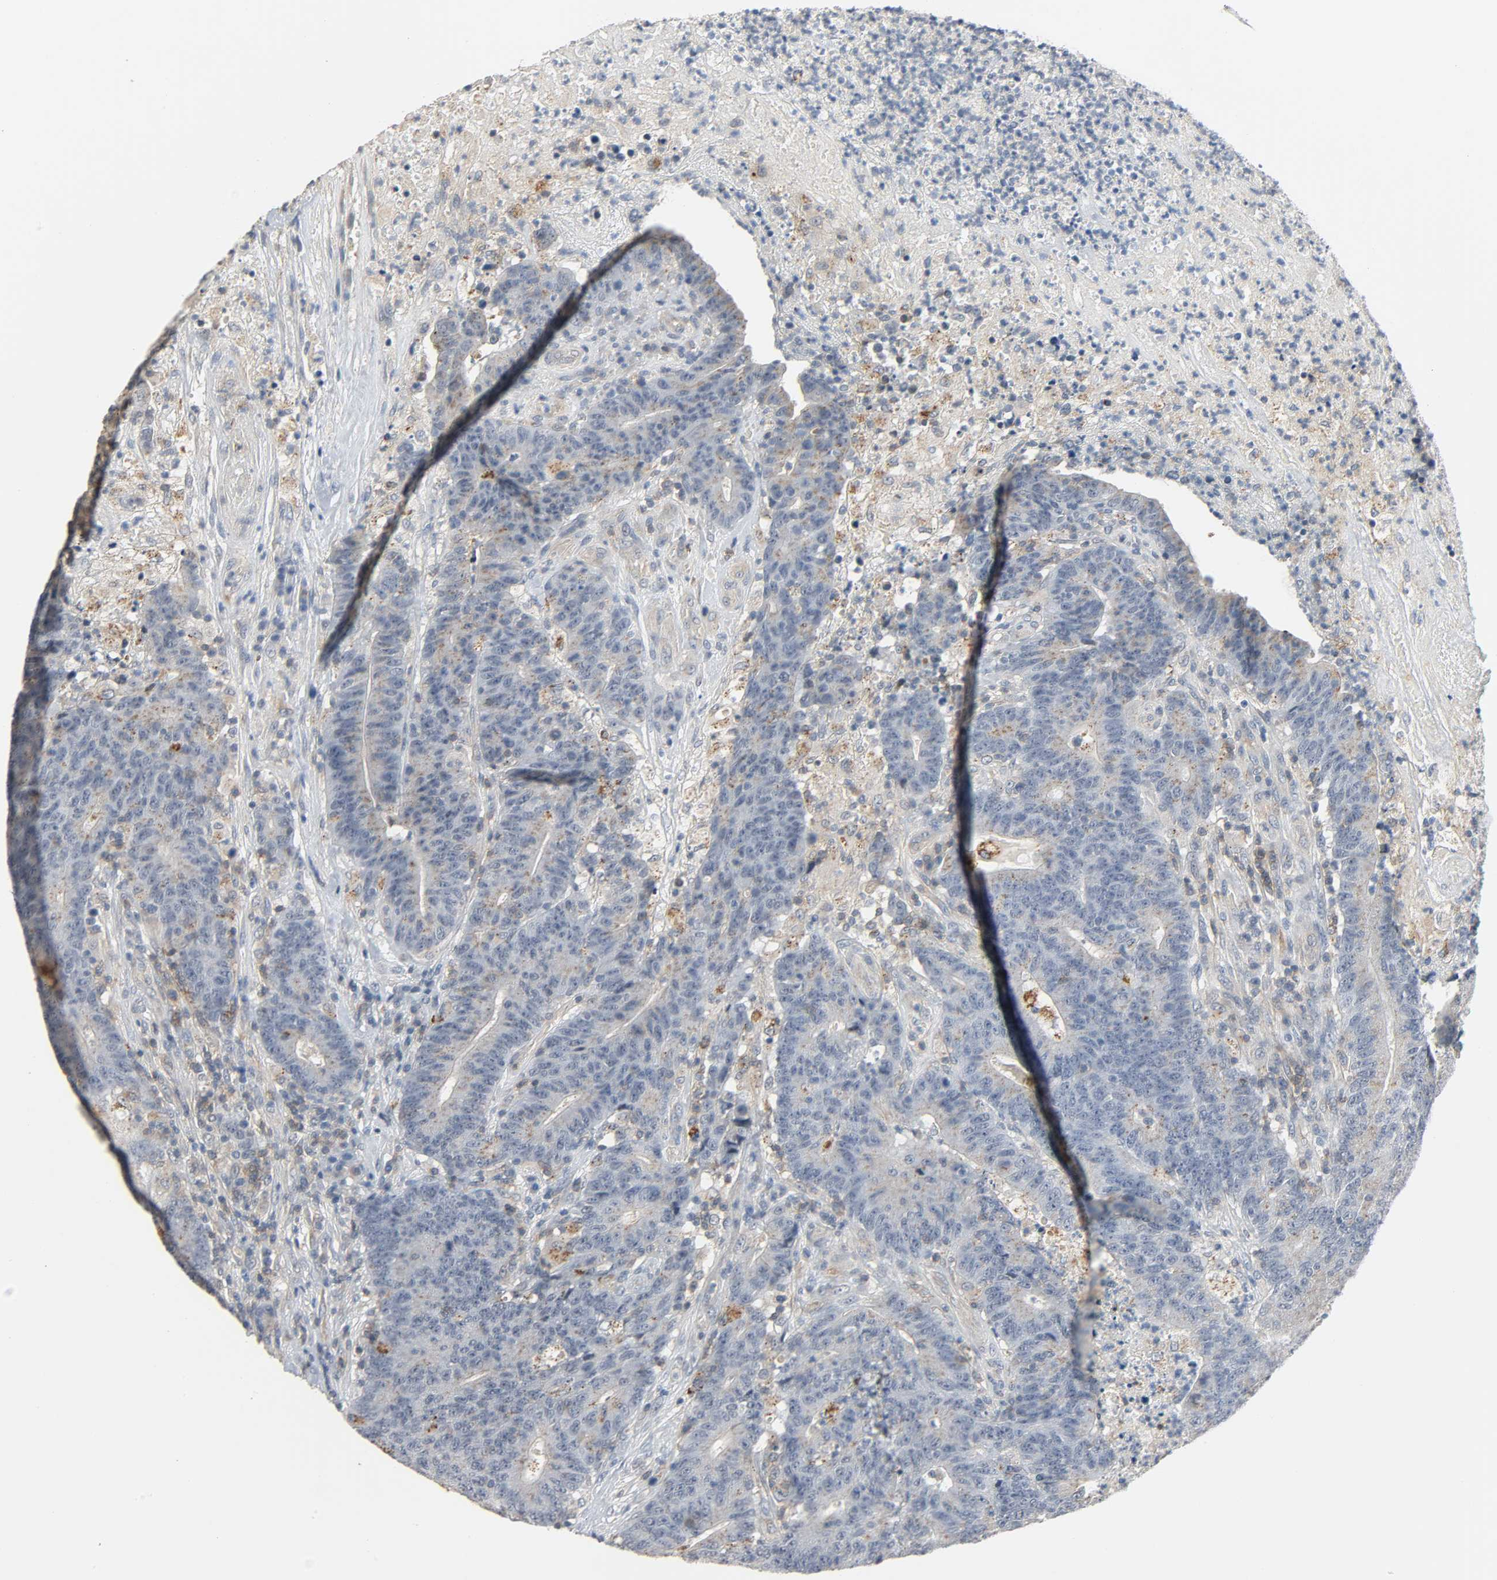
{"staining": {"intensity": "weak", "quantity": "<25%", "location": "cytoplasmic/membranous"}, "tissue": "colorectal cancer", "cell_type": "Tumor cells", "image_type": "cancer", "snomed": [{"axis": "morphology", "description": "Normal tissue, NOS"}, {"axis": "morphology", "description": "Adenocarcinoma, NOS"}, {"axis": "topography", "description": "Colon"}], "caption": "IHC photomicrograph of human adenocarcinoma (colorectal) stained for a protein (brown), which shows no positivity in tumor cells.", "gene": "CD4", "patient": {"sex": "female", "age": 75}}